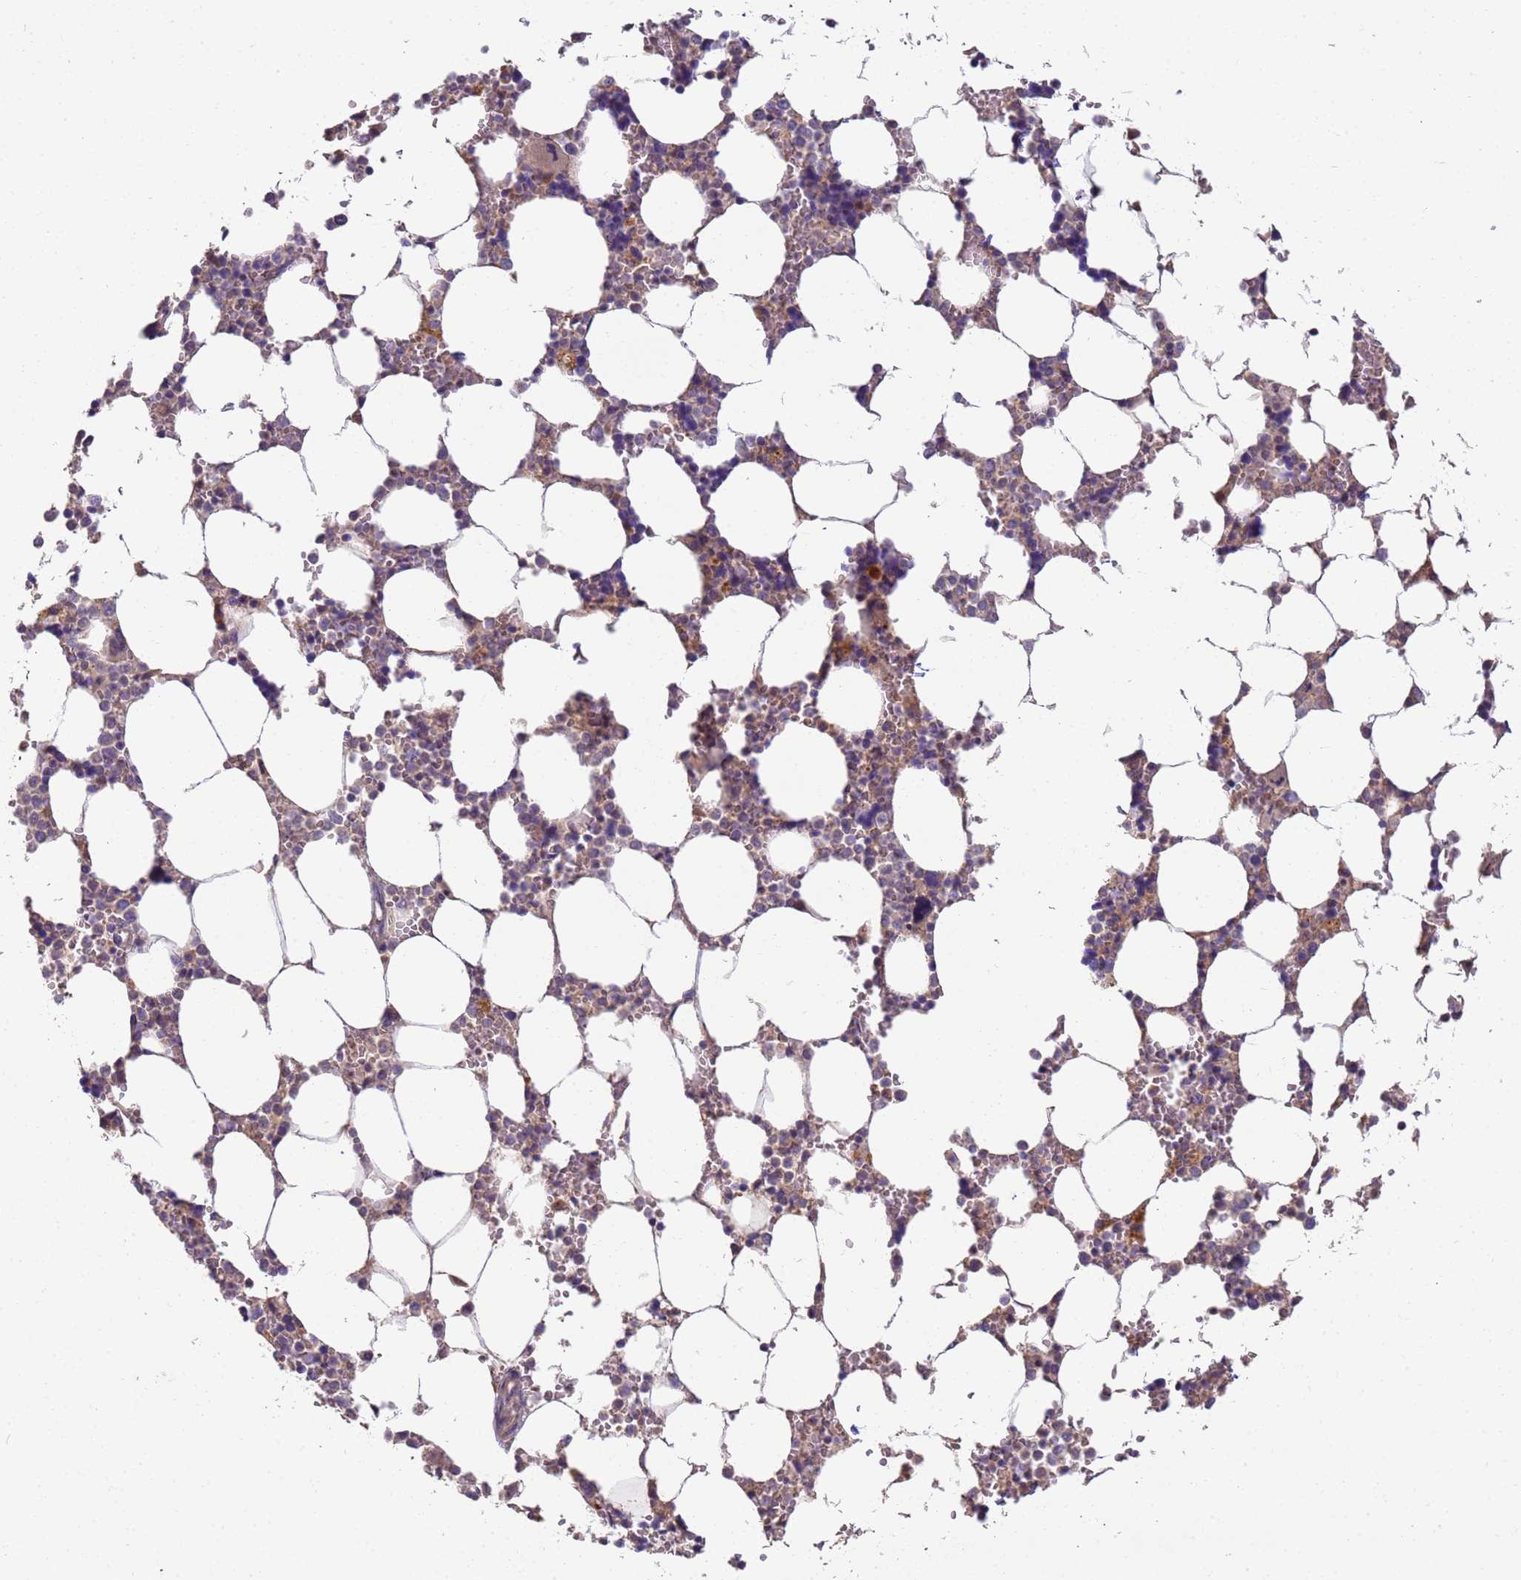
{"staining": {"intensity": "moderate", "quantity": "<25%", "location": "cytoplasmic/membranous"}, "tissue": "bone marrow", "cell_type": "Hematopoietic cells", "image_type": "normal", "snomed": [{"axis": "morphology", "description": "Normal tissue, NOS"}, {"axis": "topography", "description": "Bone marrow"}], "caption": "Immunohistochemical staining of benign bone marrow displays low levels of moderate cytoplasmic/membranous positivity in approximately <25% of hematopoietic cells.", "gene": "TIGAR", "patient": {"sex": "male", "age": 64}}